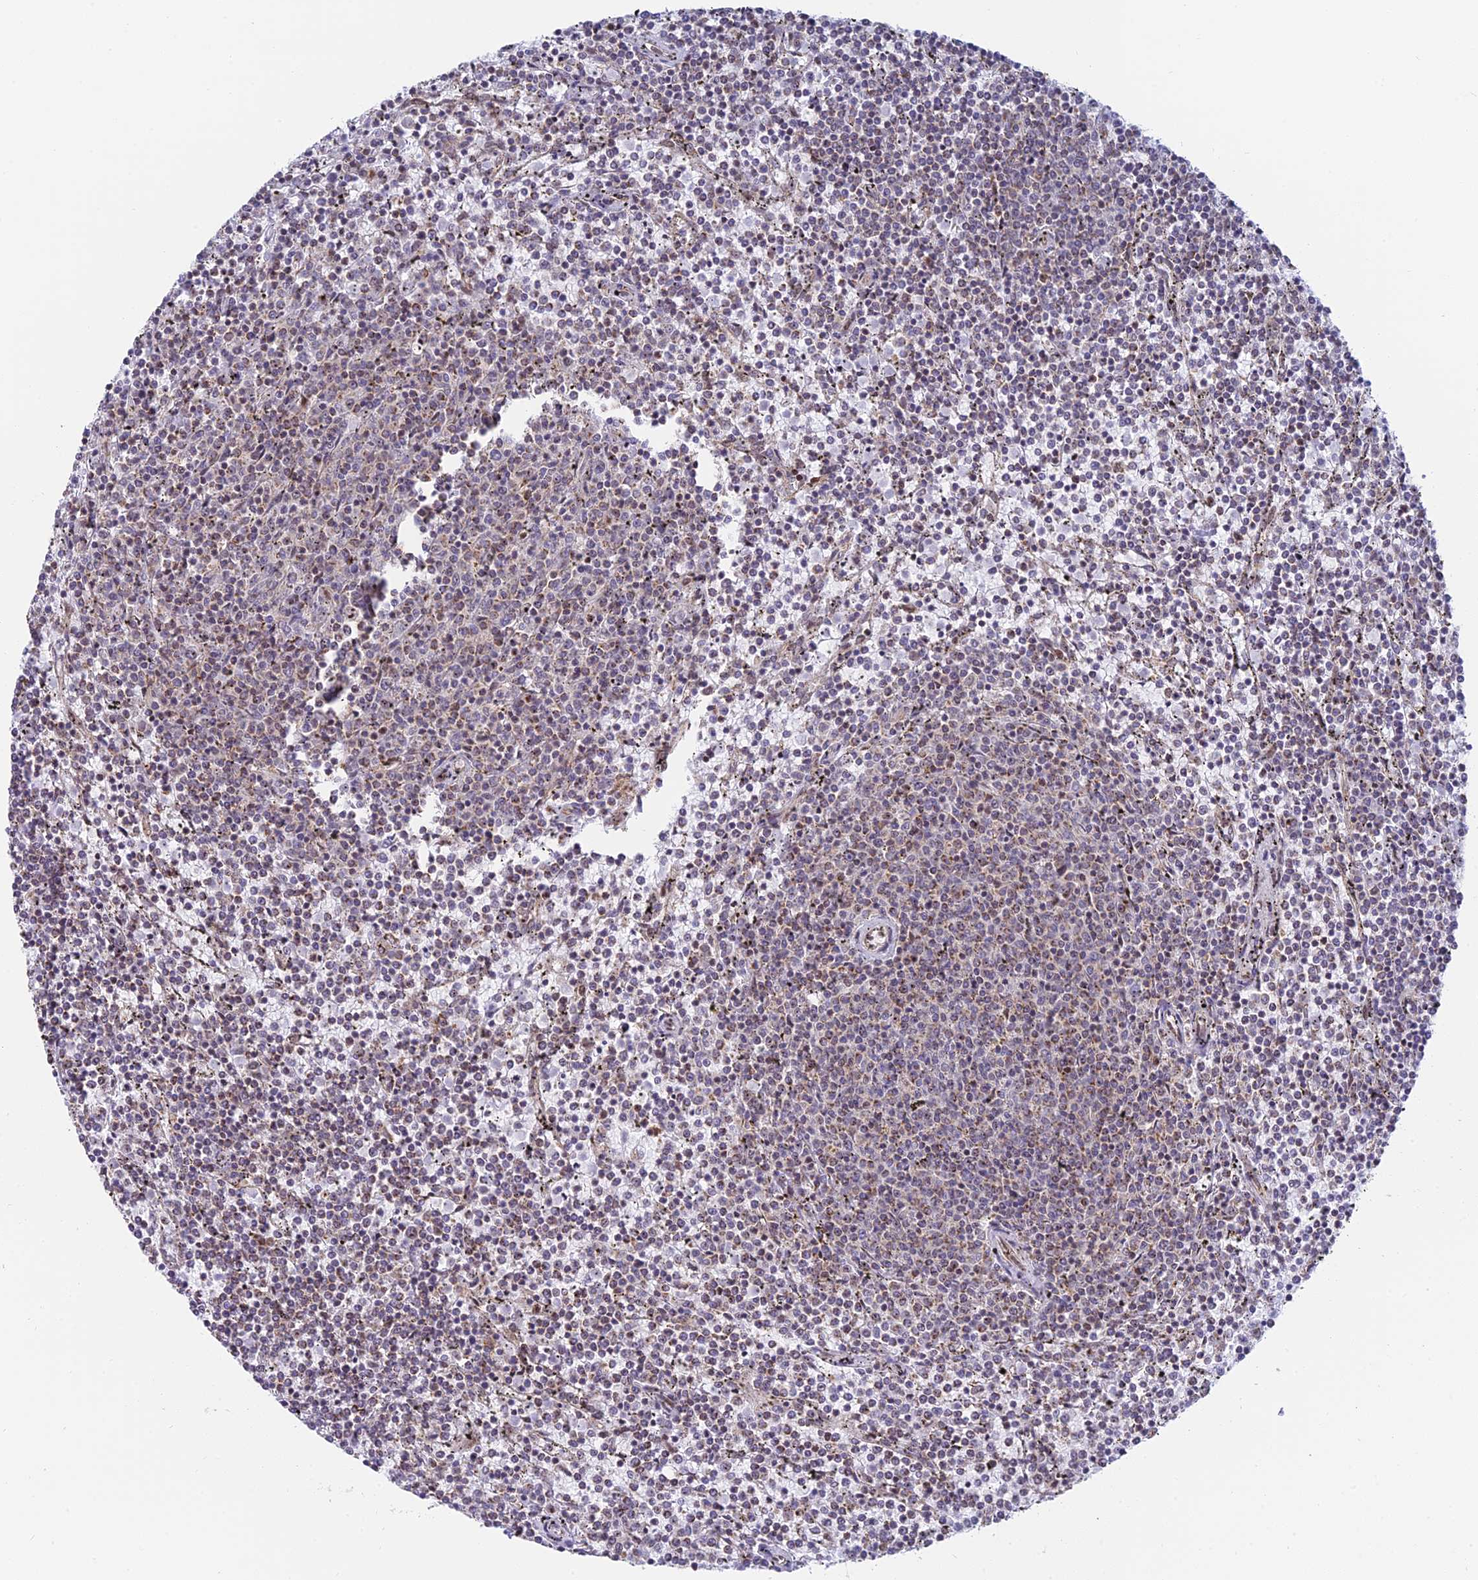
{"staining": {"intensity": "weak", "quantity": "25%-75%", "location": "cytoplasmic/membranous"}, "tissue": "lymphoma", "cell_type": "Tumor cells", "image_type": "cancer", "snomed": [{"axis": "morphology", "description": "Malignant lymphoma, non-Hodgkin's type, Low grade"}, {"axis": "topography", "description": "Spleen"}], "caption": "A brown stain highlights weak cytoplasmic/membranous positivity of a protein in human lymphoma tumor cells. Immunohistochemistry (ihc) stains the protein of interest in brown and the nuclei are stained blue.", "gene": "HOOK2", "patient": {"sex": "female", "age": 50}}